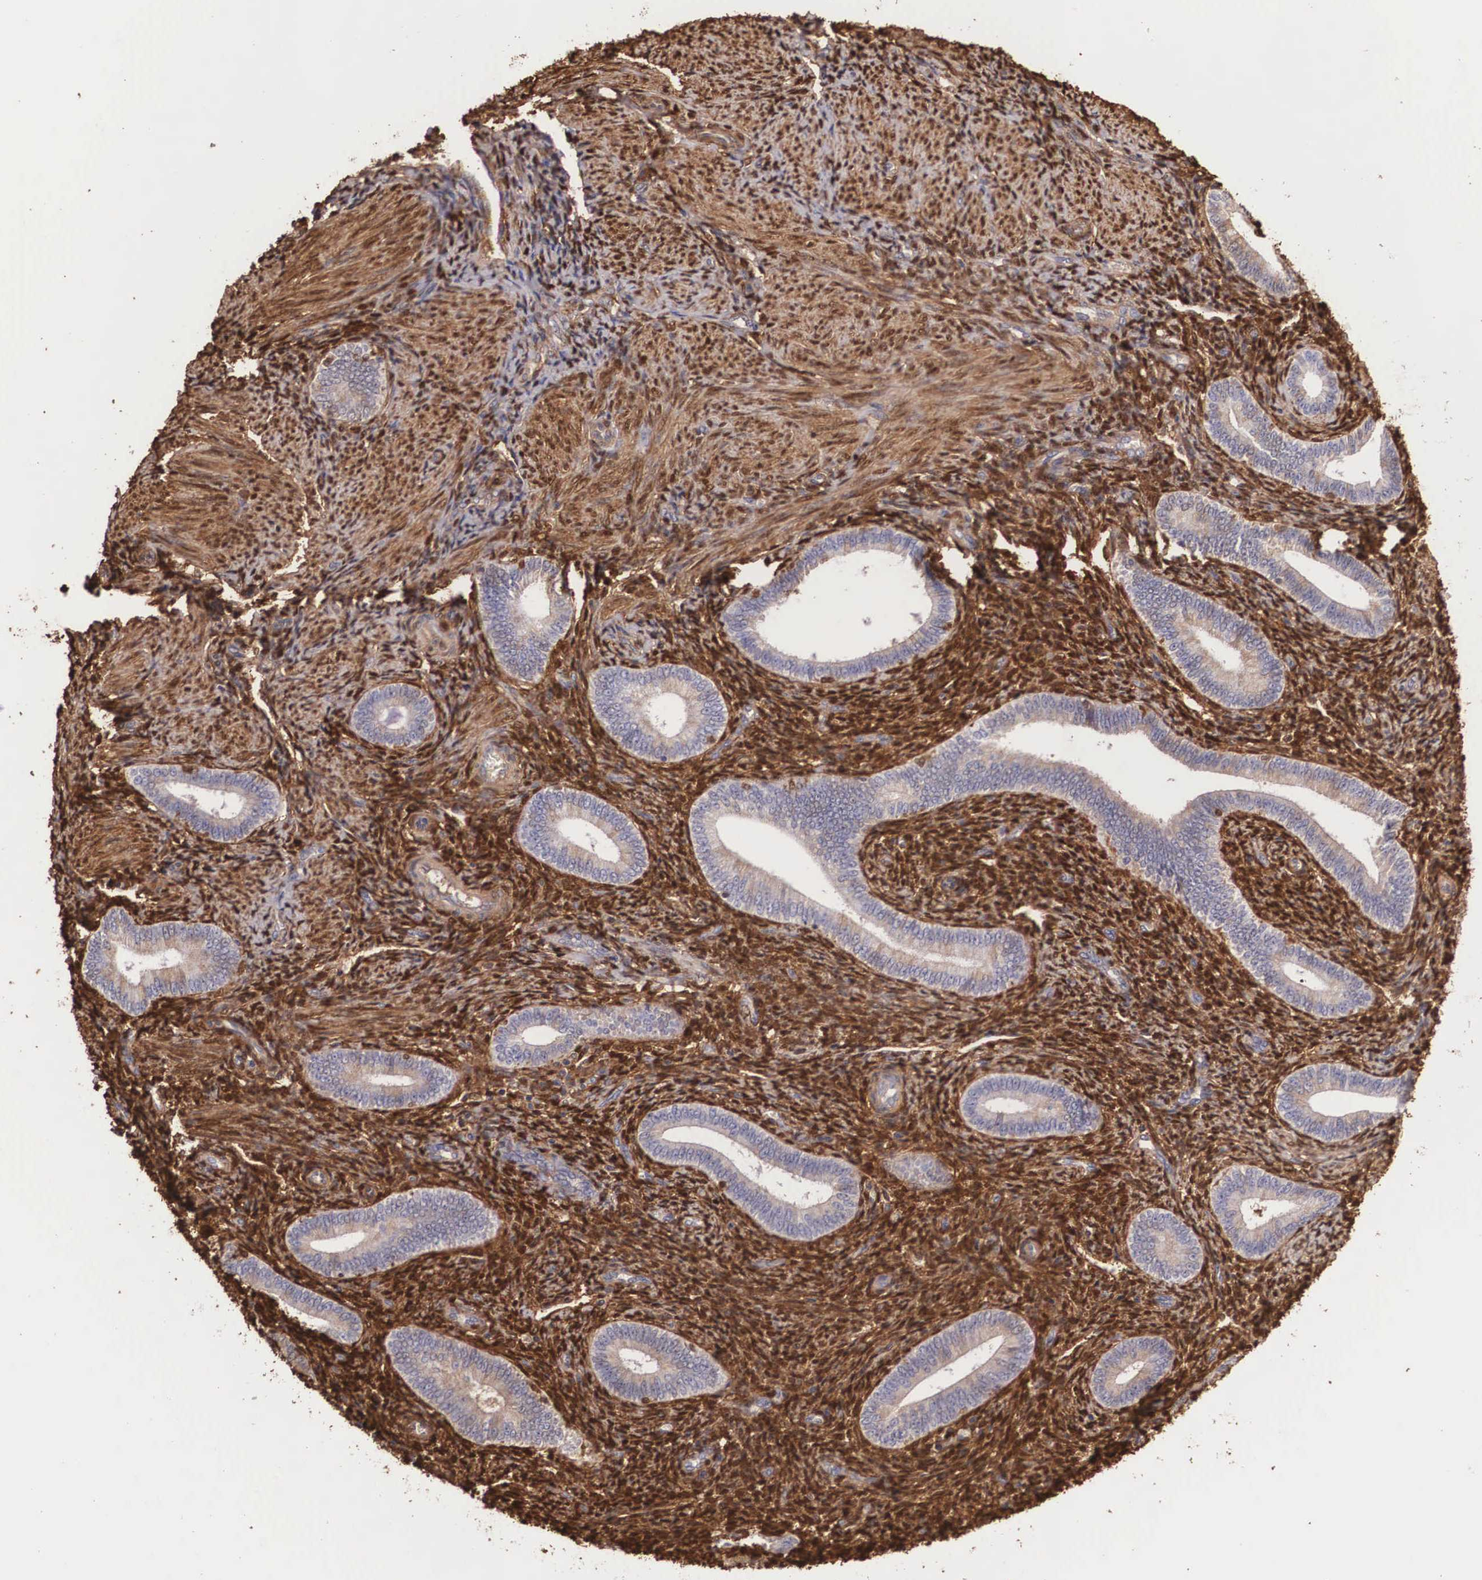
{"staining": {"intensity": "moderate", "quantity": ">75%", "location": "cytoplasmic/membranous"}, "tissue": "endometrium", "cell_type": "Cells in endometrial stroma", "image_type": "normal", "snomed": [{"axis": "morphology", "description": "Normal tissue, NOS"}, {"axis": "topography", "description": "Endometrium"}], "caption": "The immunohistochemical stain labels moderate cytoplasmic/membranous positivity in cells in endometrial stroma of unremarkable endometrium.", "gene": "LGALS1", "patient": {"sex": "female", "age": 35}}